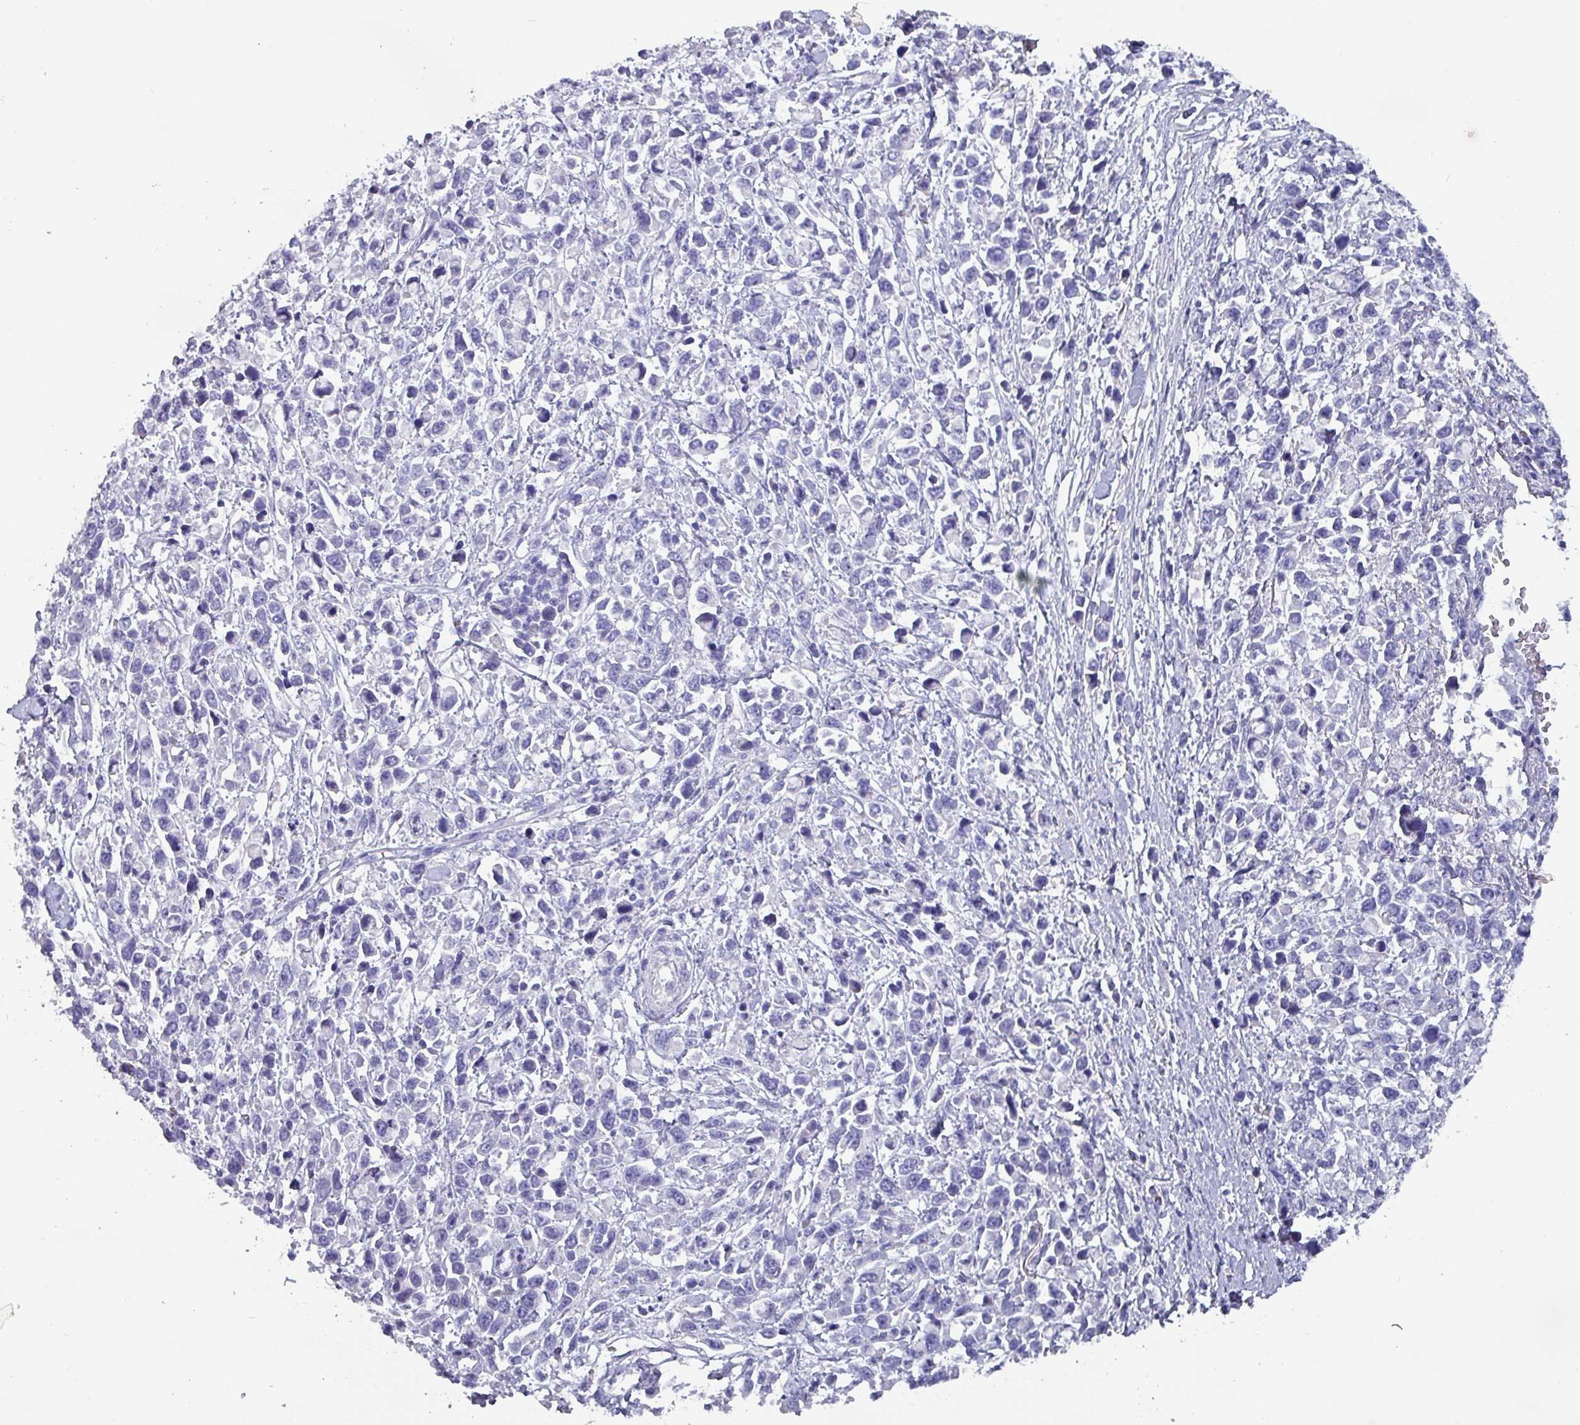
{"staining": {"intensity": "negative", "quantity": "none", "location": "none"}, "tissue": "stomach cancer", "cell_type": "Tumor cells", "image_type": "cancer", "snomed": [{"axis": "morphology", "description": "Adenocarcinoma, NOS"}, {"axis": "topography", "description": "Stomach"}], "caption": "Human stomach cancer stained for a protein using immunohistochemistry reveals no staining in tumor cells.", "gene": "INS-IGF2", "patient": {"sex": "female", "age": 81}}